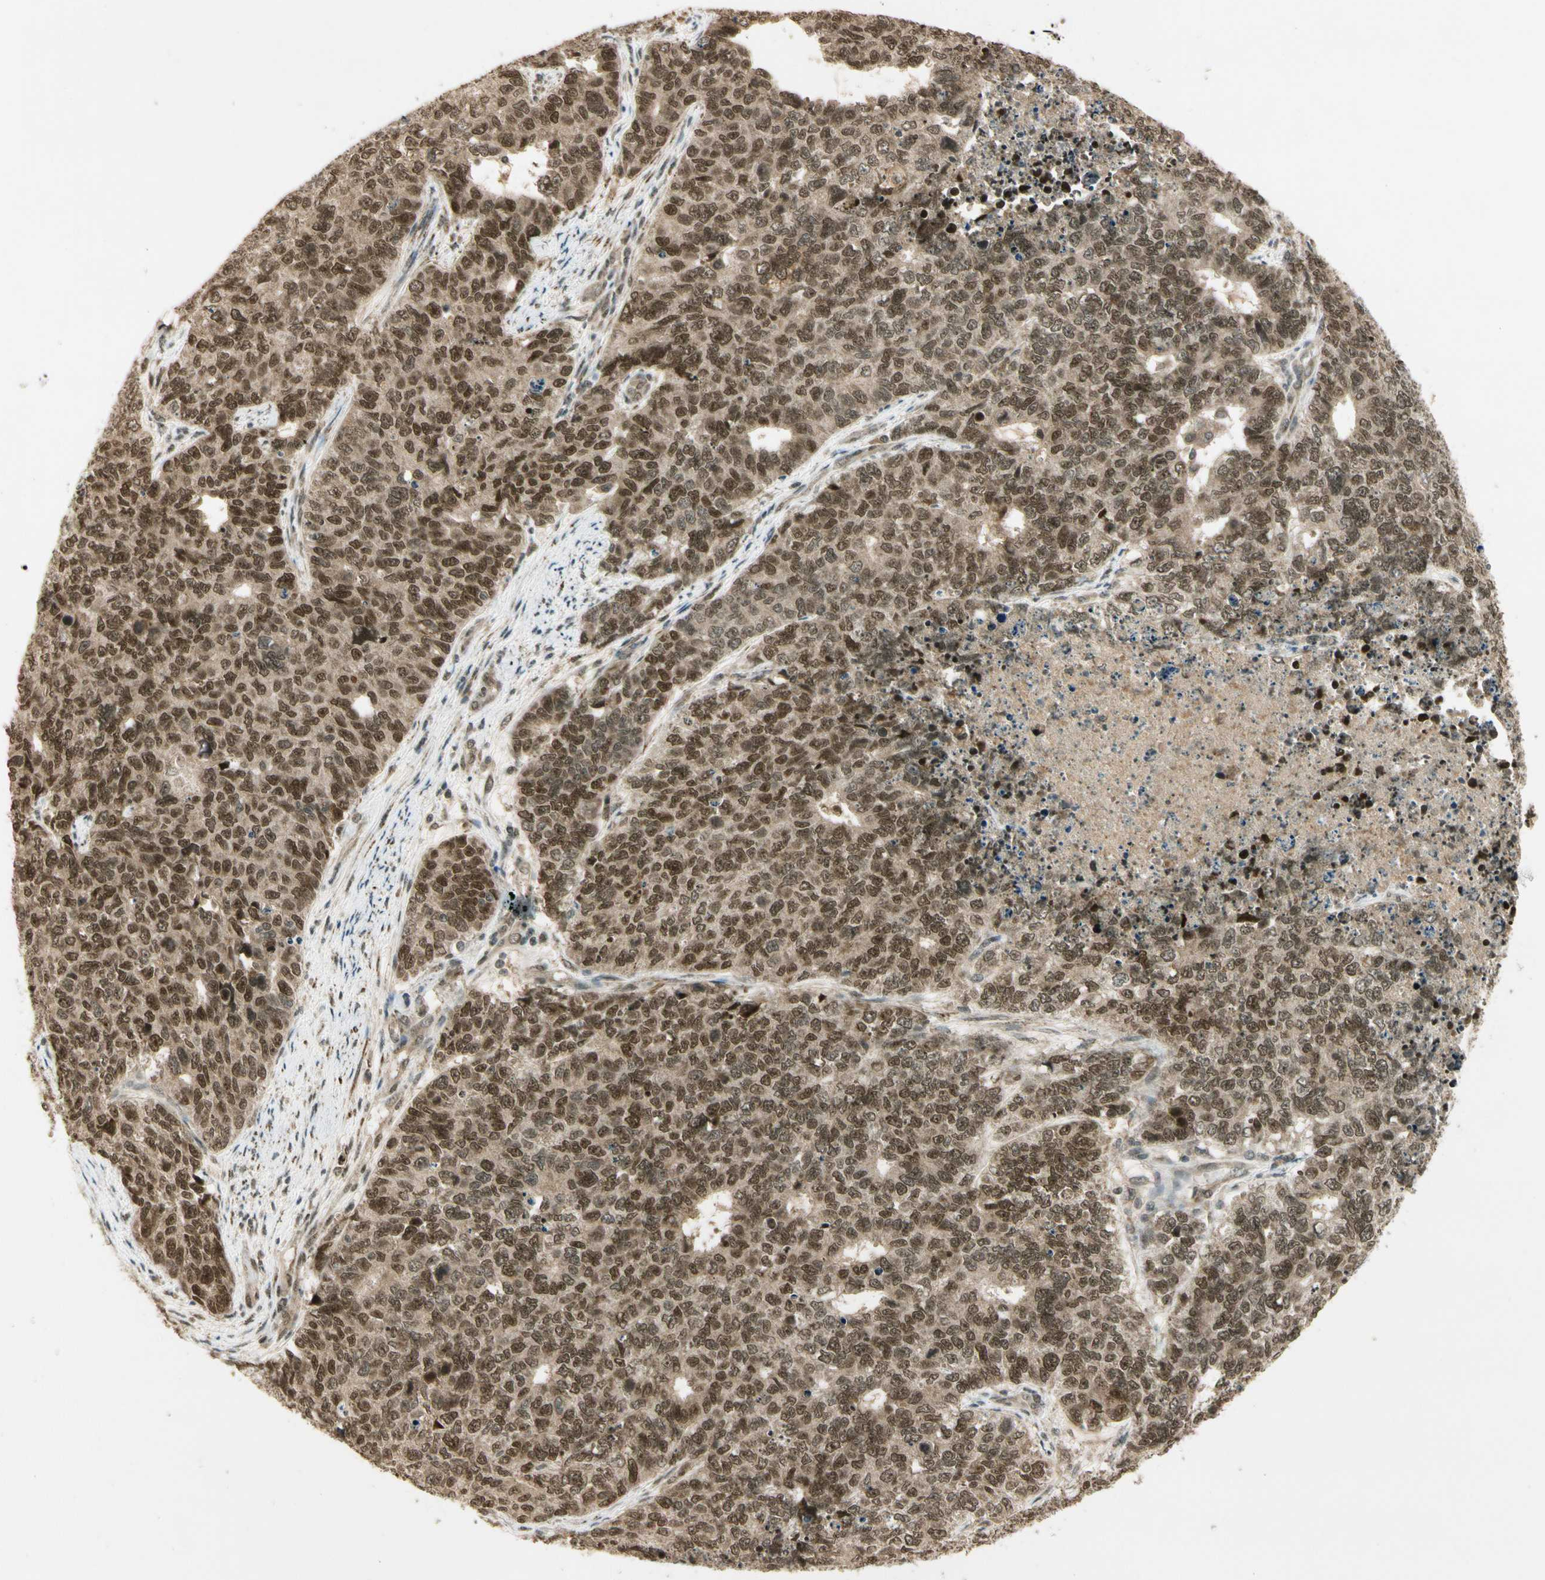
{"staining": {"intensity": "moderate", "quantity": ">75%", "location": "cytoplasmic/membranous,nuclear"}, "tissue": "cervical cancer", "cell_type": "Tumor cells", "image_type": "cancer", "snomed": [{"axis": "morphology", "description": "Squamous cell carcinoma, NOS"}, {"axis": "topography", "description": "Cervix"}], "caption": "Approximately >75% of tumor cells in cervical cancer (squamous cell carcinoma) reveal moderate cytoplasmic/membranous and nuclear protein positivity as visualized by brown immunohistochemical staining.", "gene": "ZNF135", "patient": {"sex": "female", "age": 63}}